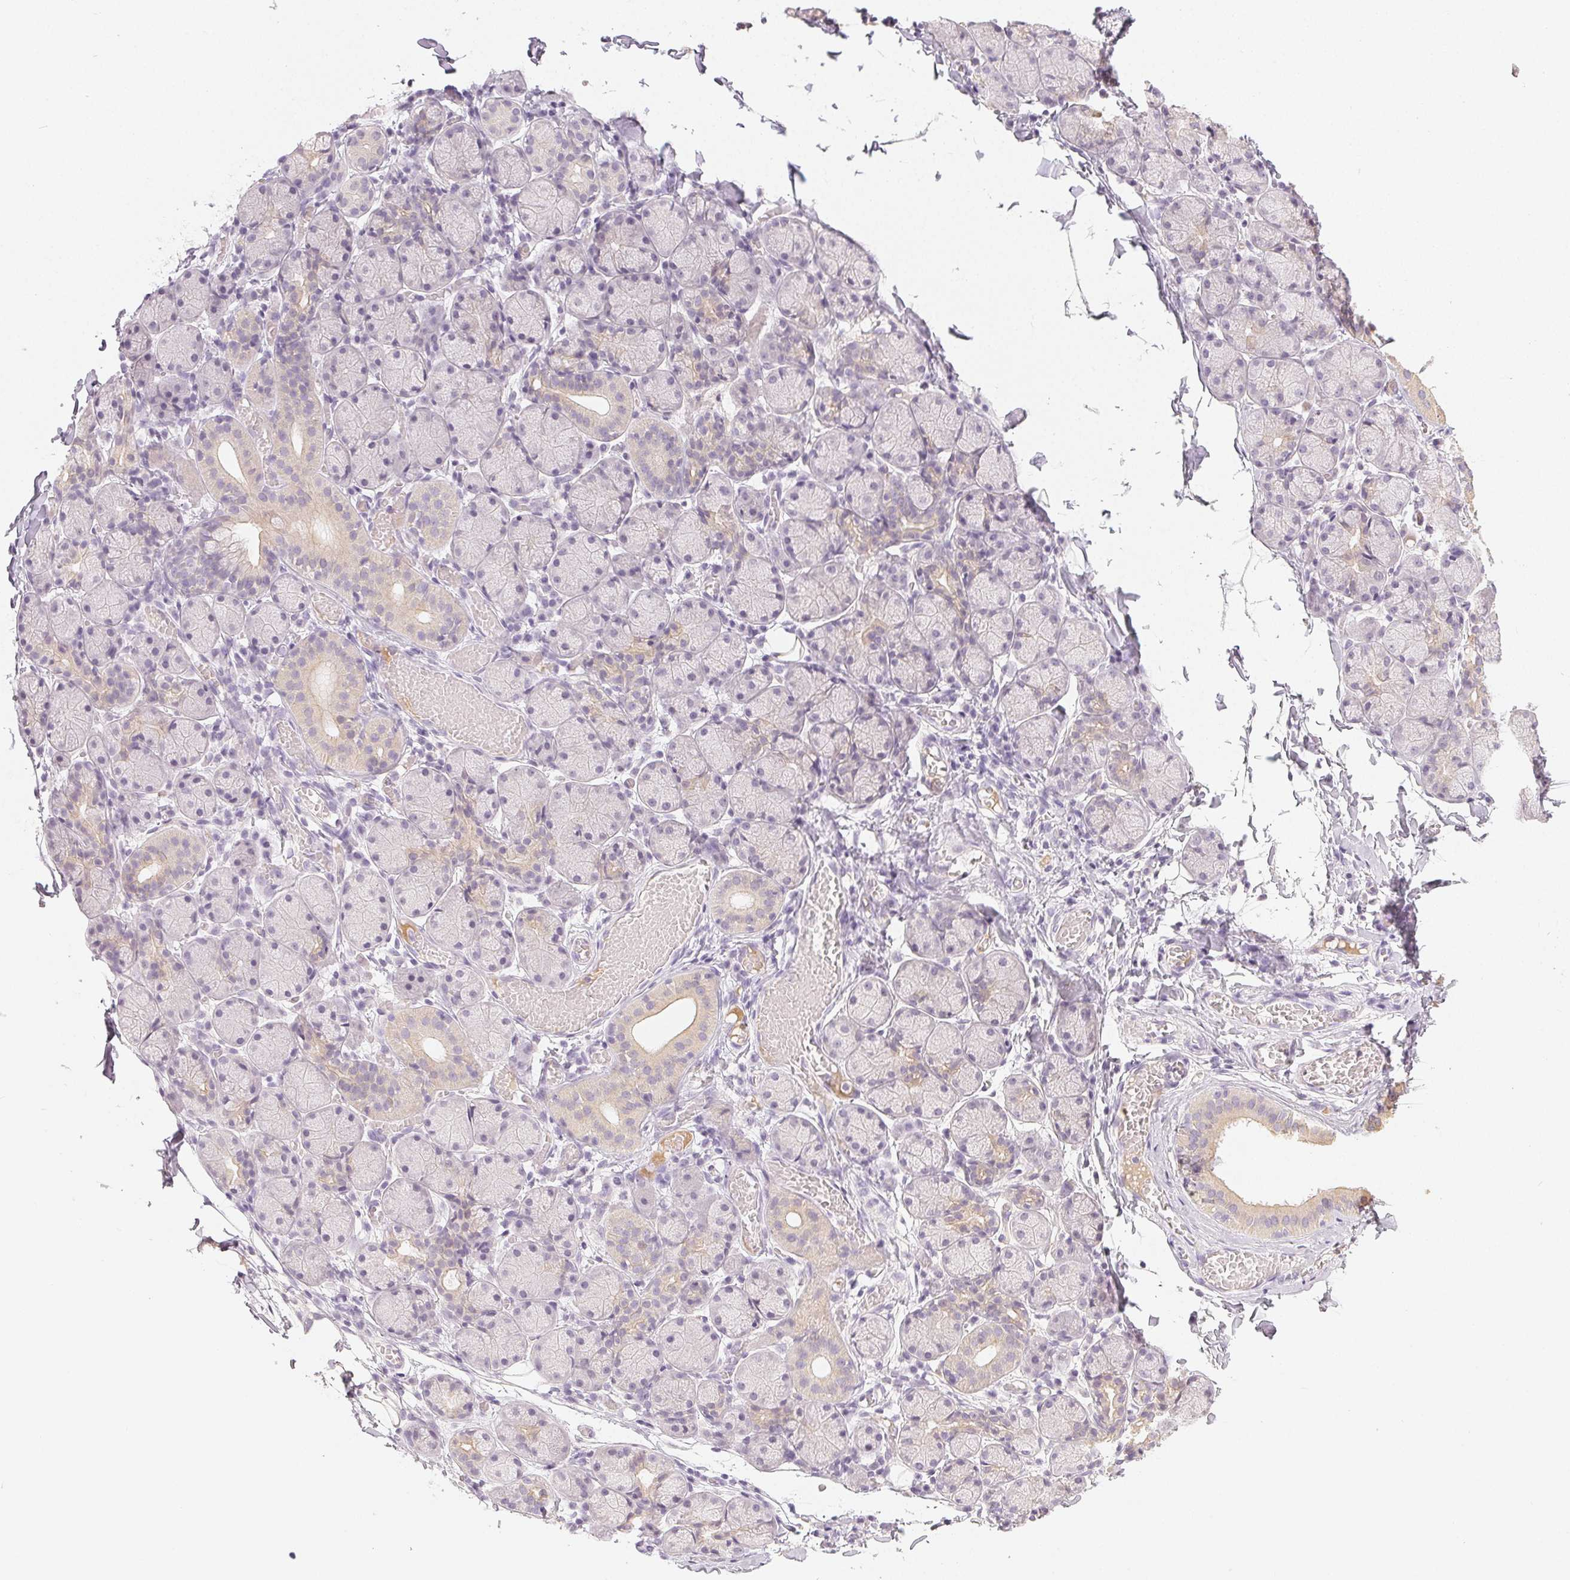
{"staining": {"intensity": "weak", "quantity": "25%-75%", "location": "cytoplasmic/membranous"}, "tissue": "salivary gland", "cell_type": "Glandular cells", "image_type": "normal", "snomed": [{"axis": "morphology", "description": "Normal tissue, NOS"}, {"axis": "topography", "description": "Salivary gland"}], "caption": "Immunohistochemical staining of normal salivary gland exhibits weak cytoplasmic/membranous protein staining in approximately 25%-75% of glandular cells. Ihc stains the protein in brown and the nuclei are stained blue.", "gene": "LVRN", "patient": {"sex": "female", "age": 24}}